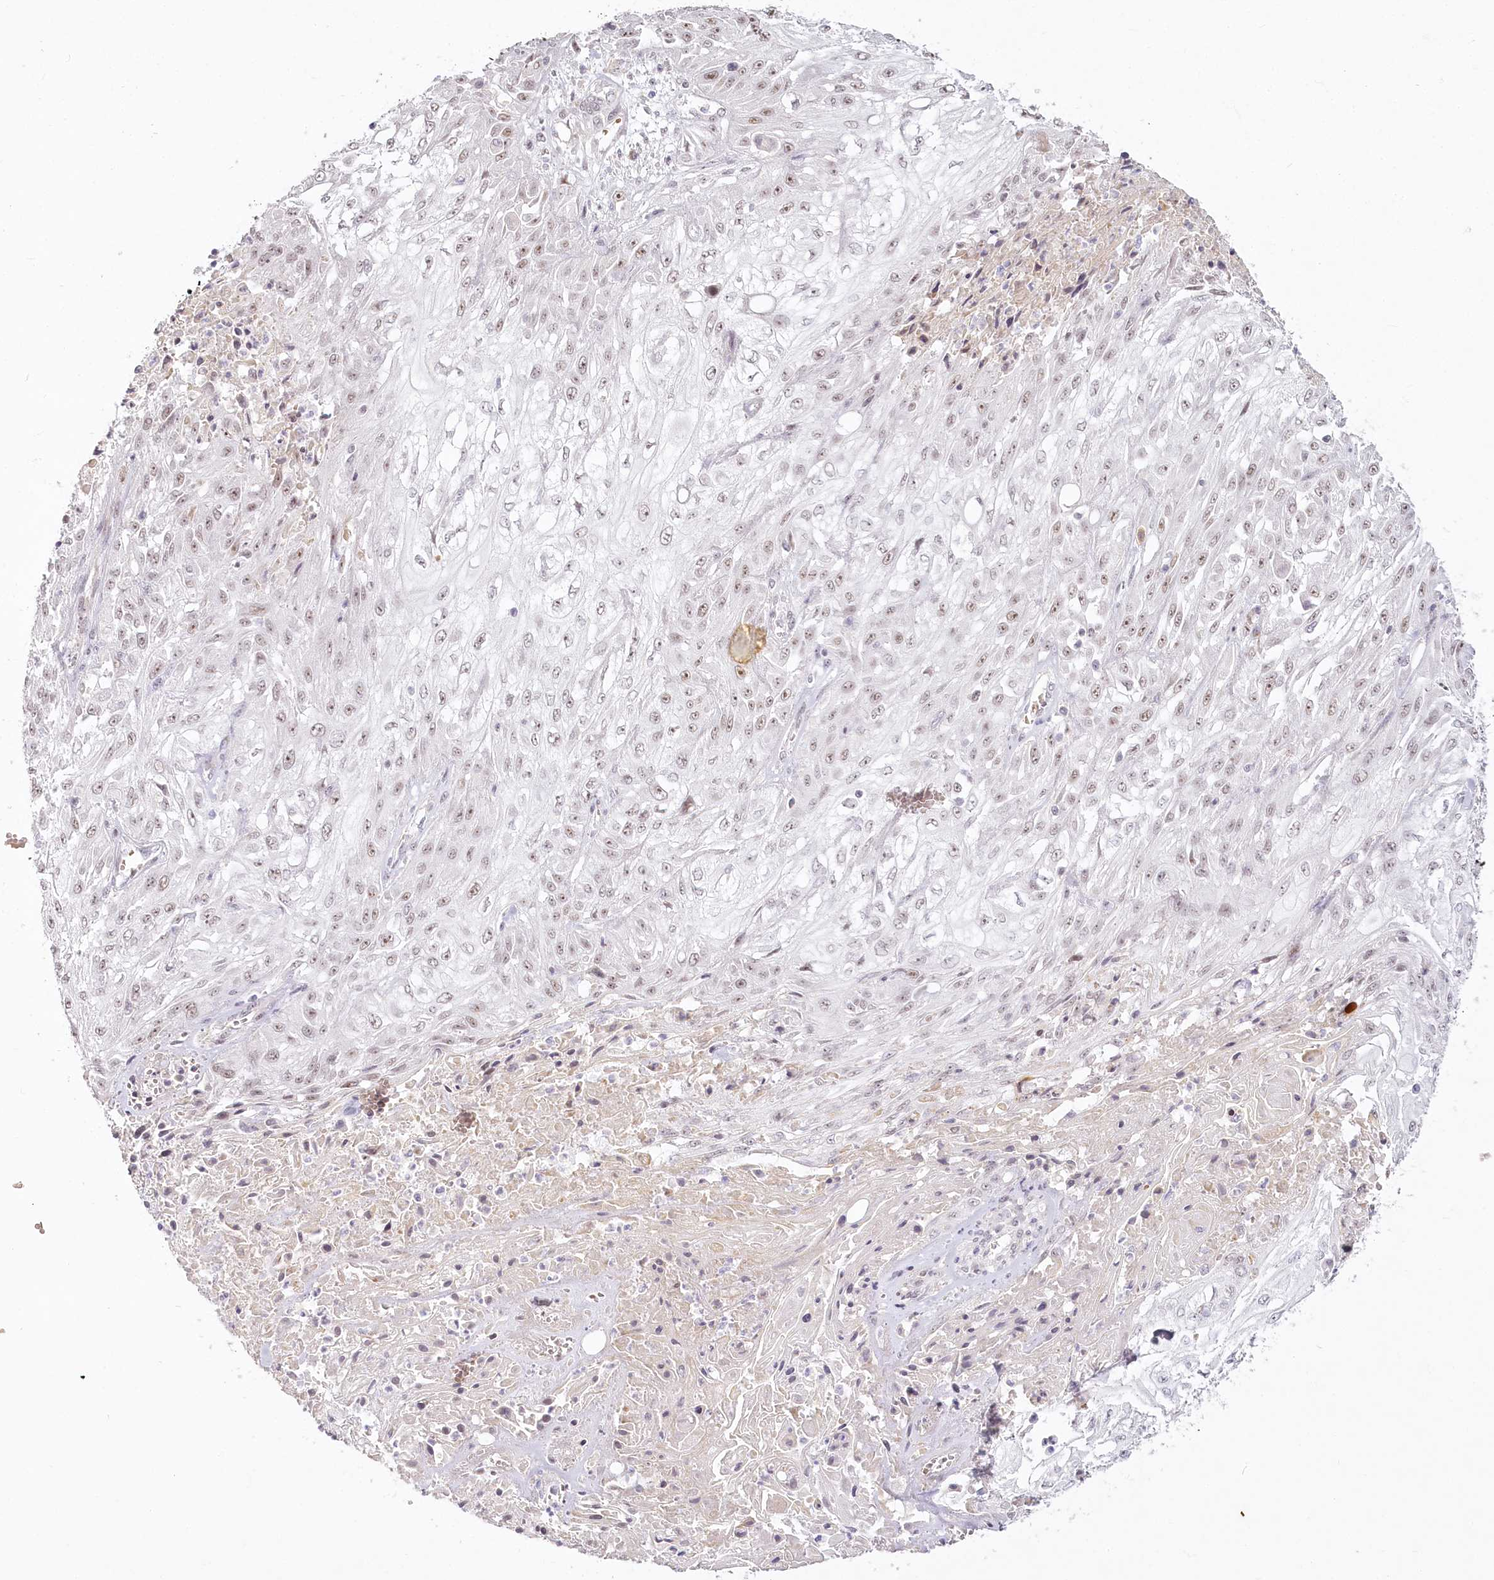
{"staining": {"intensity": "weak", "quantity": "25%-75%", "location": "nuclear"}, "tissue": "skin cancer", "cell_type": "Tumor cells", "image_type": "cancer", "snomed": [{"axis": "morphology", "description": "Squamous cell carcinoma, NOS"}, {"axis": "morphology", "description": "Squamous cell carcinoma, metastatic, NOS"}, {"axis": "topography", "description": "Skin"}, {"axis": "topography", "description": "Lymph node"}], "caption": "Protein analysis of skin cancer tissue exhibits weak nuclear positivity in about 25%-75% of tumor cells. (DAB IHC, brown staining for protein, blue staining for nuclei).", "gene": "EXOSC7", "patient": {"sex": "male", "age": 75}}